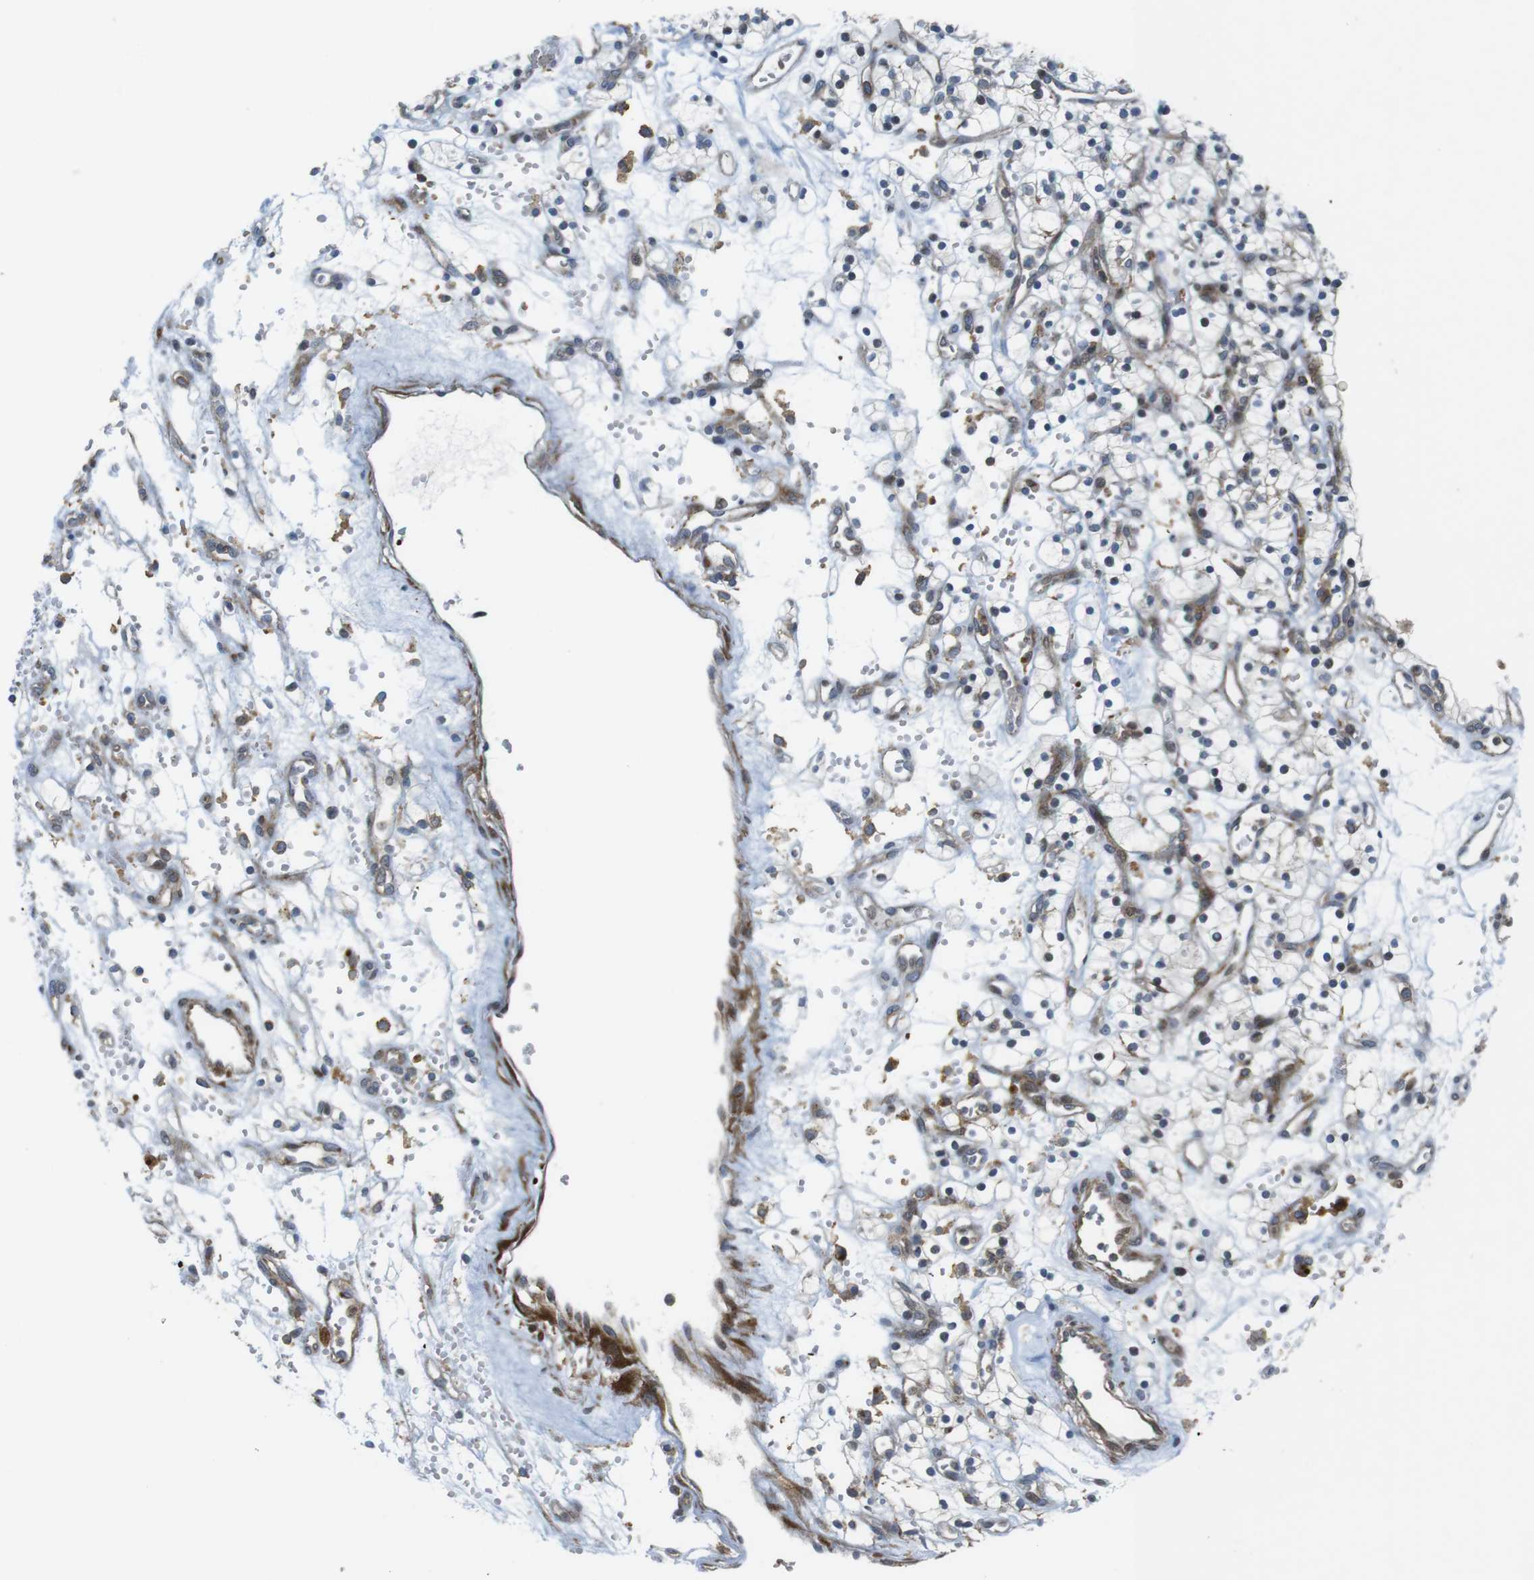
{"staining": {"intensity": "negative", "quantity": "none", "location": "none"}, "tissue": "renal cancer", "cell_type": "Tumor cells", "image_type": "cancer", "snomed": [{"axis": "morphology", "description": "Adenocarcinoma, NOS"}, {"axis": "topography", "description": "Kidney"}], "caption": "The histopathology image demonstrates no staining of tumor cells in renal cancer (adenocarcinoma). (DAB (3,3'-diaminobenzidine) immunohistochemistry (IHC), high magnification).", "gene": "CUL7", "patient": {"sex": "female", "age": 57}}